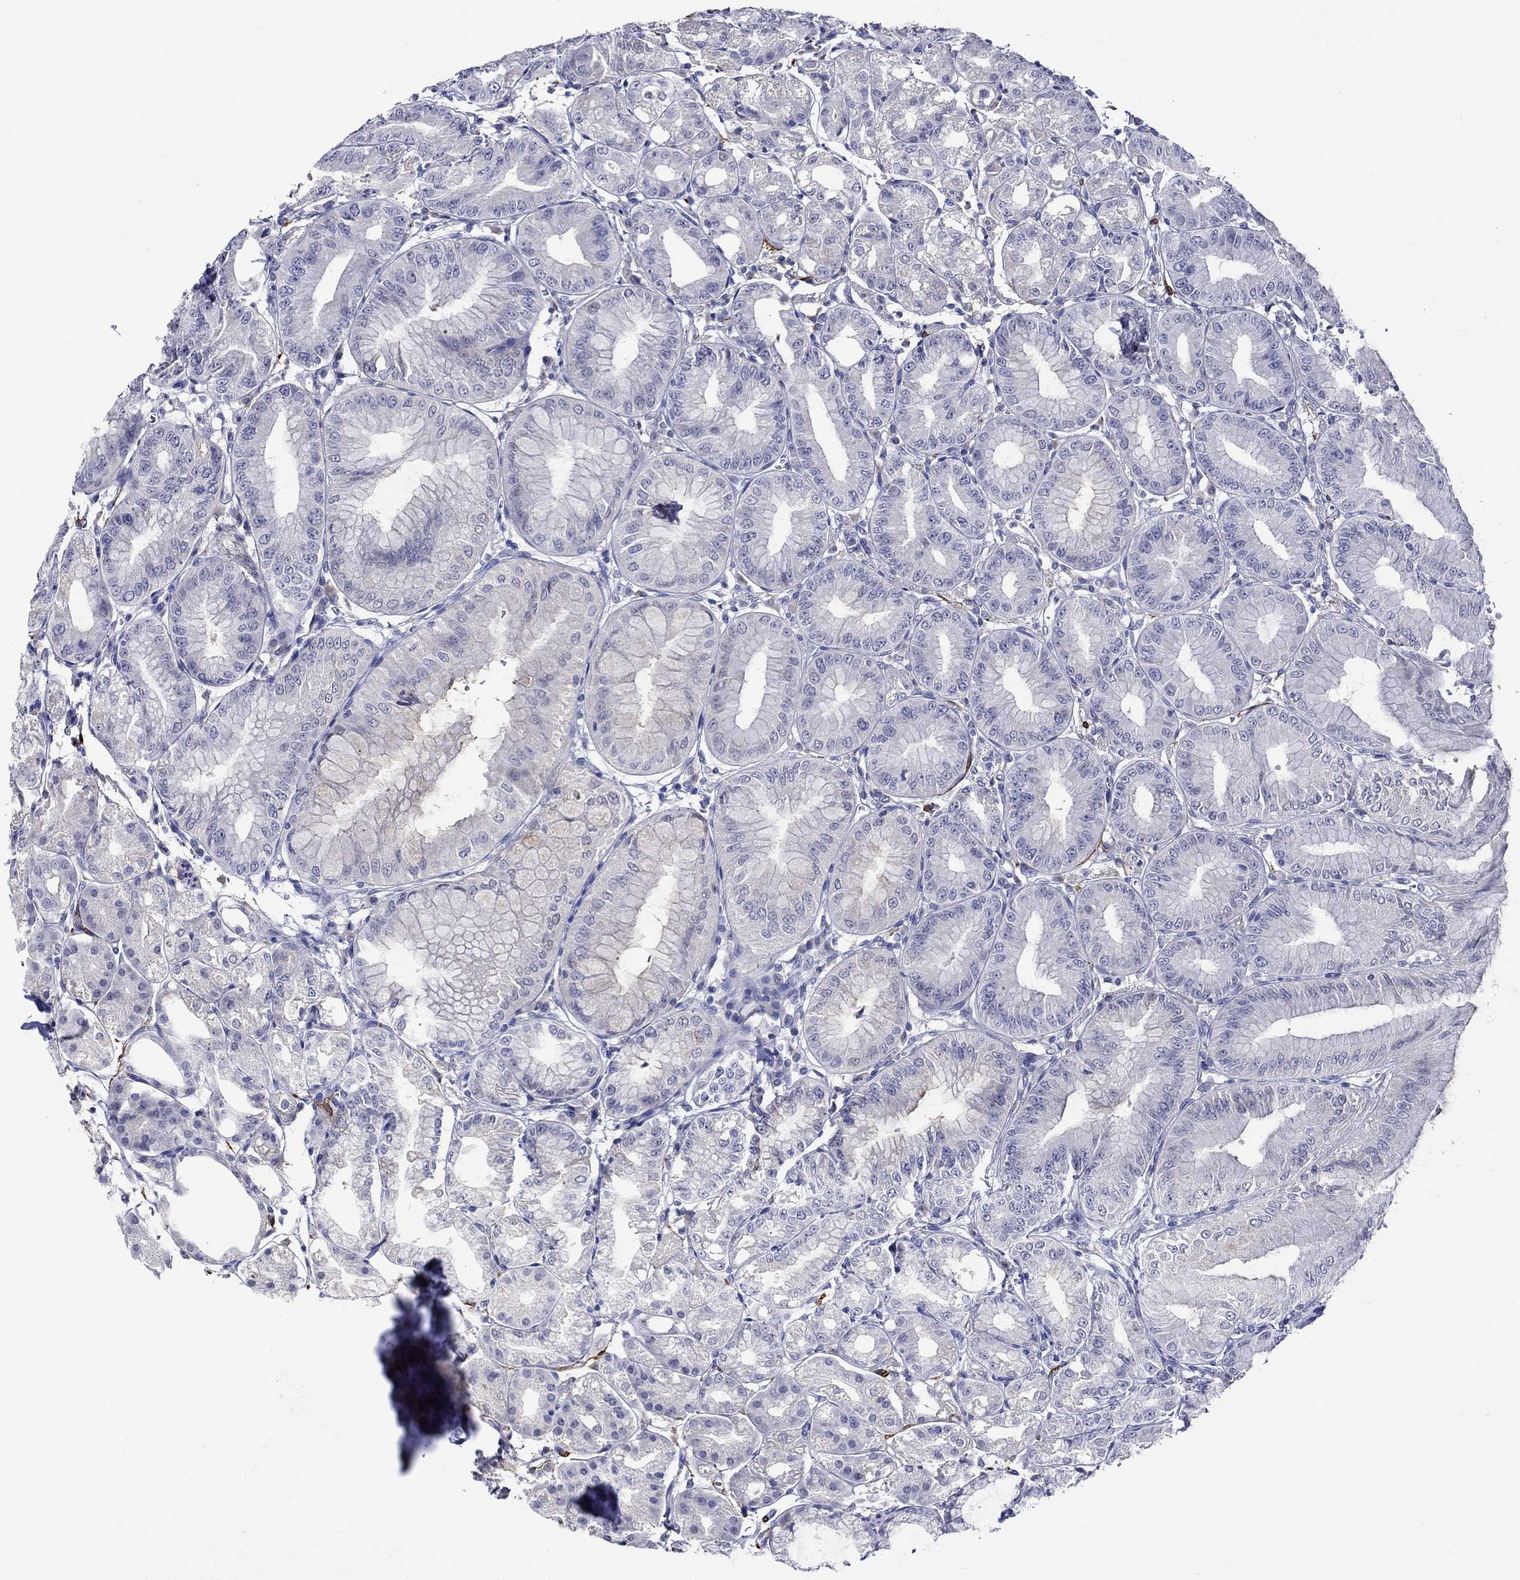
{"staining": {"intensity": "weak", "quantity": "<25%", "location": "cytoplasmic/membranous"}, "tissue": "stomach", "cell_type": "Glandular cells", "image_type": "normal", "snomed": [{"axis": "morphology", "description": "Normal tissue, NOS"}, {"axis": "topography", "description": "Stomach"}], "caption": "Human stomach stained for a protein using IHC demonstrates no expression in glandular cells.", "gene": "CRYAB", "patient": {"sex": "male", "age": 71}}